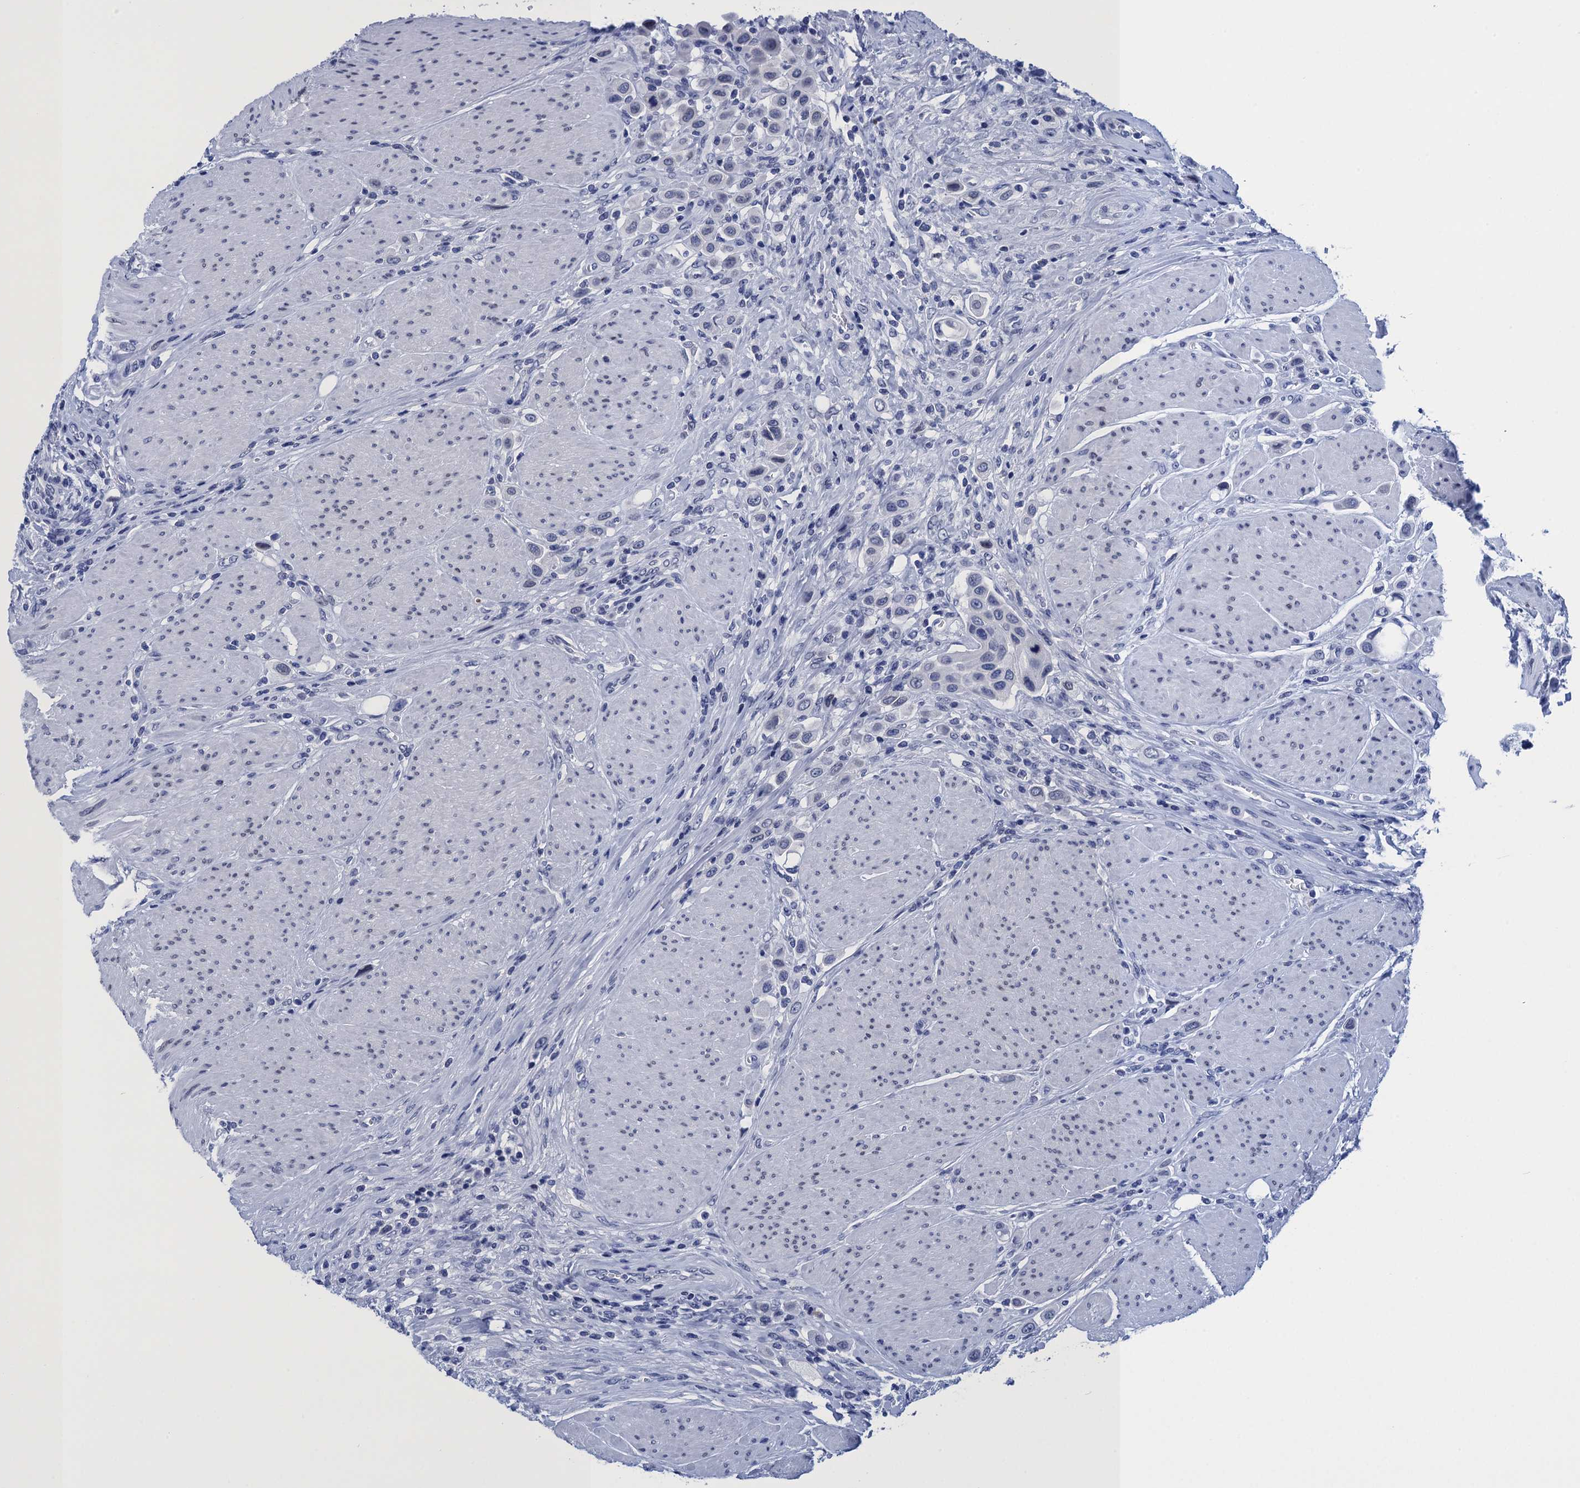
{"staining": {"intensity": "negative", "quantity": "none", "location": "none"}, "tissue": "urothelial cancer", "cell_type": "Tumor cells", "image_type": "cancer", "snomed": [{"axis": "morphology", "description": "Urothelial carcinoma, High grade"}, {"axis": "topography", "description": "Urinary bladder"}], "caption": "Micrograph shows no significant protein expression in tumor cells of urothelial cancer. (DAB immunohistochemistry visualized using brightfield microscopy, high magnification).", "gene": "METTL25", "patient": {"sex": "male", "age": 50}}